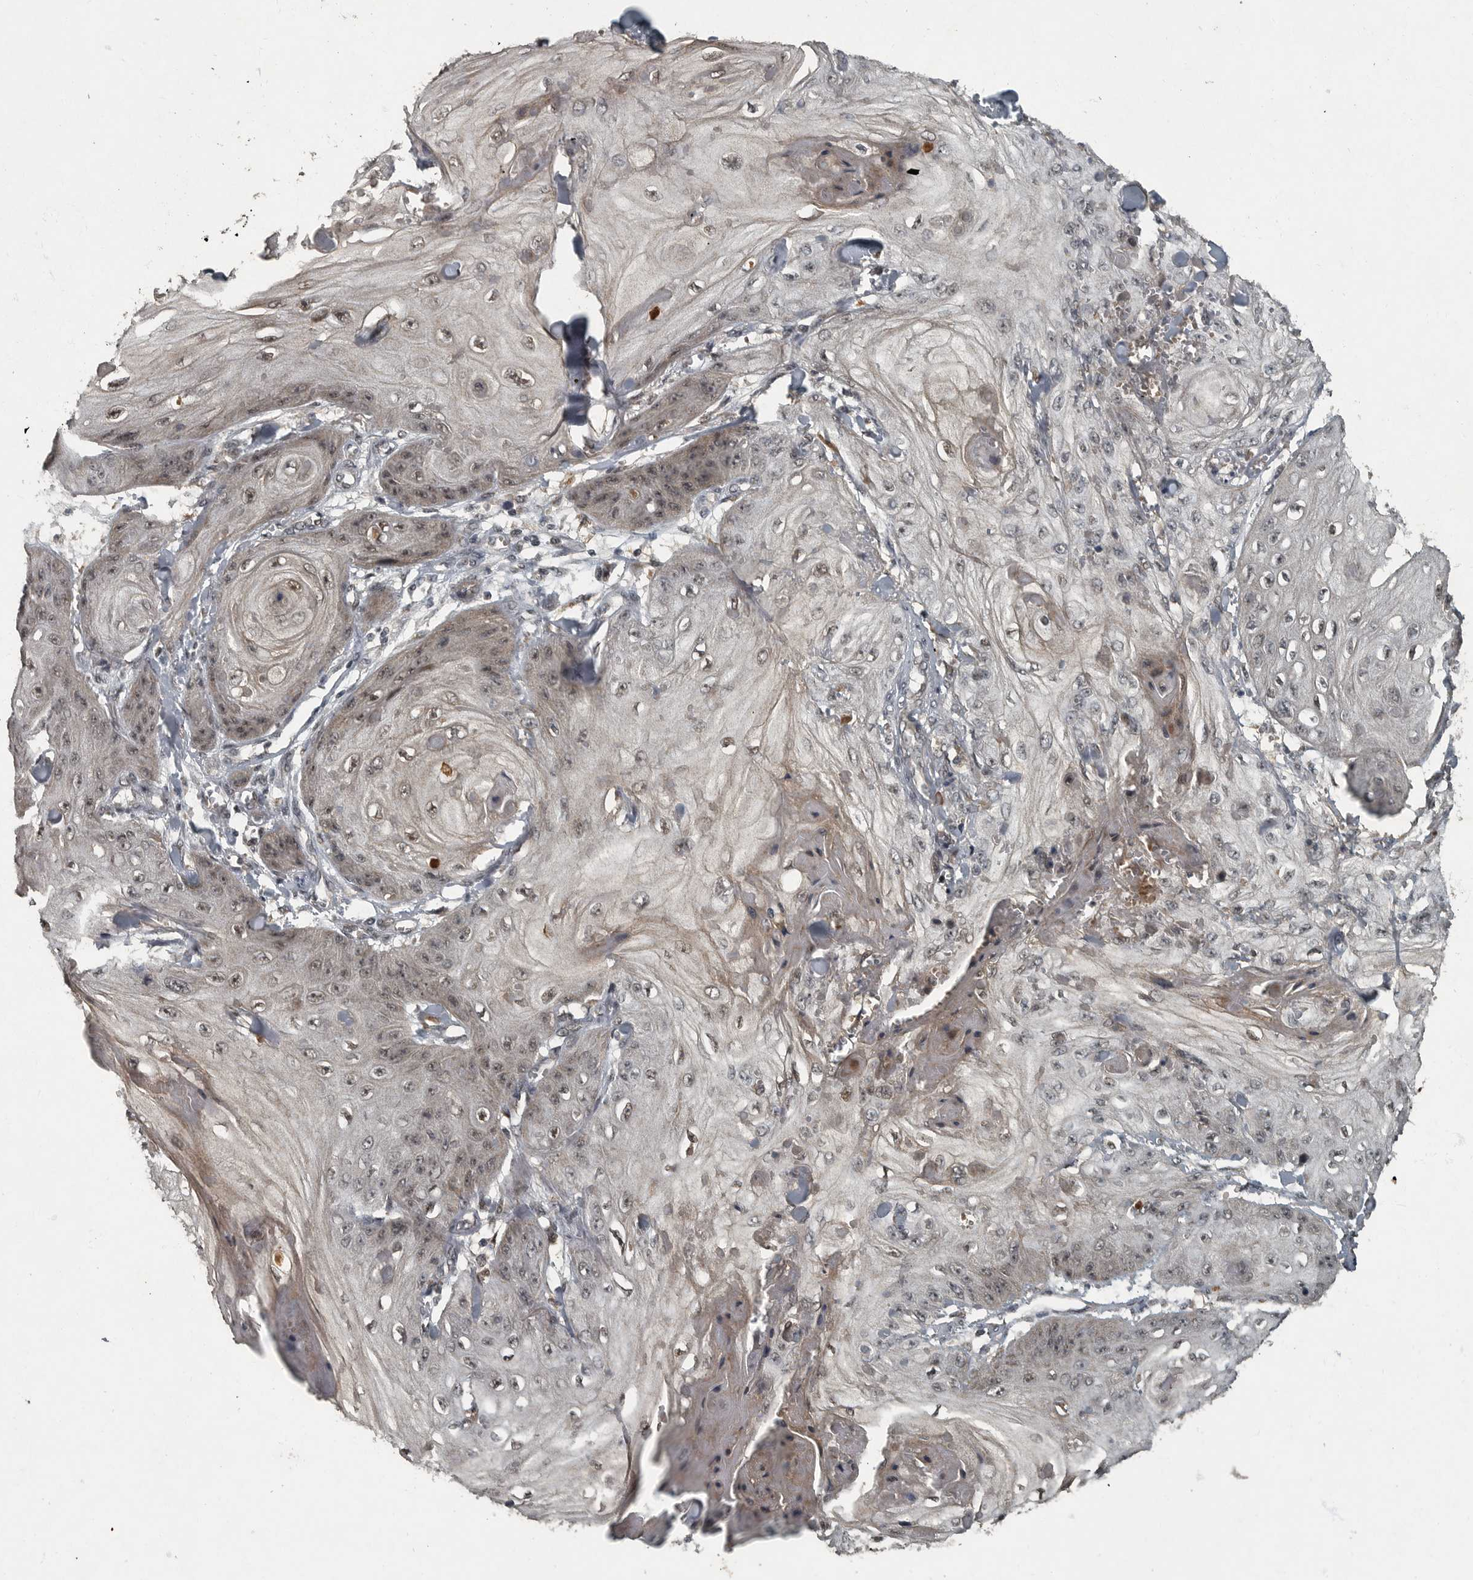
{"staining": {"intensity": "weak", "quantity": "25%-75%", "location": "nuclear"}, "tissue": "skin cancer", "cell_type": "Tumor cells", "image_type": "cancer", "snomed": [{"axis": "morphology", "description": "Squamous cell carcinoma, NOS"}, {"axis": "topography", "description": "Skin"}], "caption": "Weak nuclear staining is seen in approximately 25%-75% of tumor cells in squamous cell carcinoma (skin). (brown staining indicates protein expression, while blue staining denotes nuclei).", "gene": "FOXO1", "patient": {"sex": "male", "age": 74}}